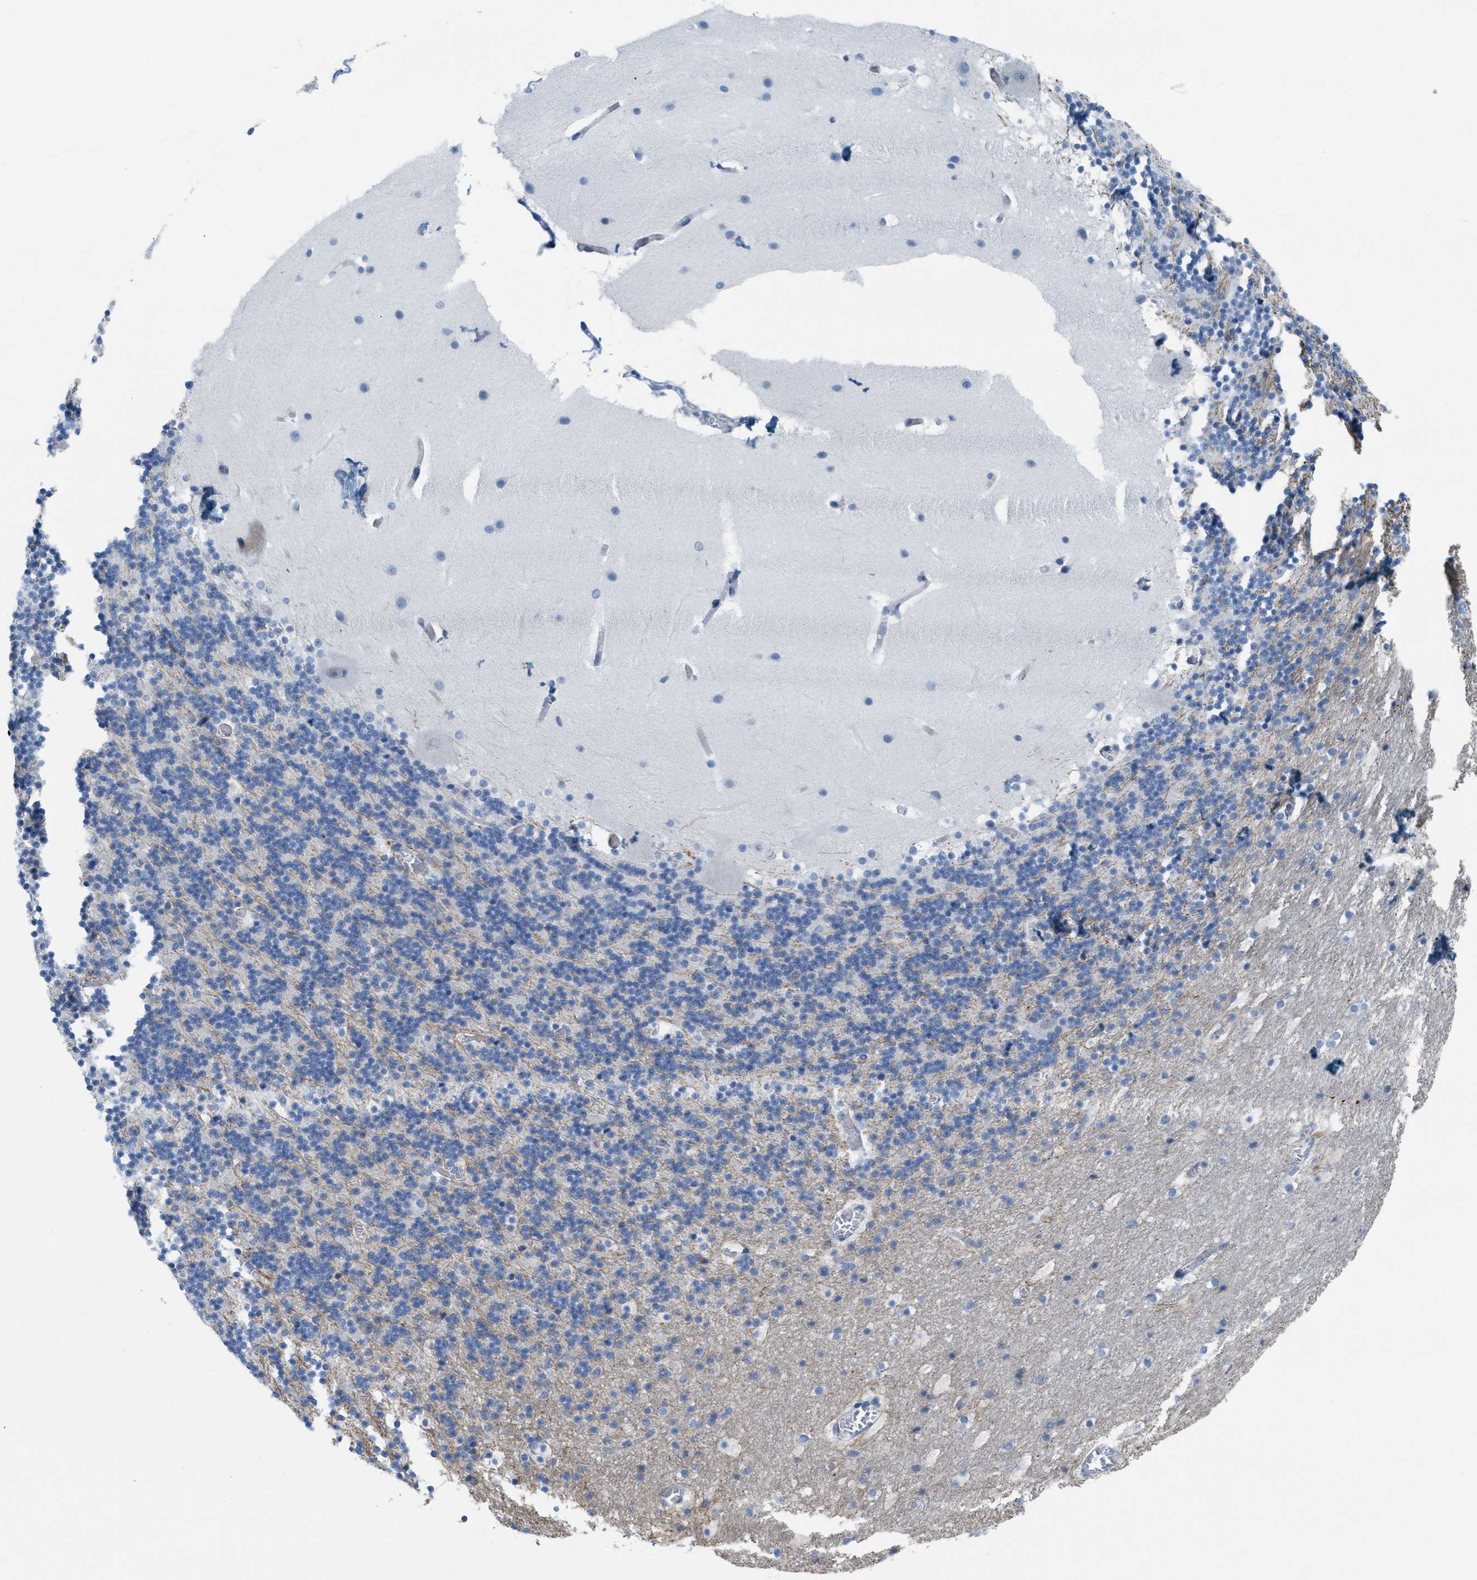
{"staining": {"intensity": "negative", "quantity": "none", "location": "none"}, "tissue": "cerebellum", "cell_type": "Cells in granular layer", "image_type": "normal", "snomed": [{"axis": "morphology", "description": "Normal tissue, NOS"}, {"axis": "topography", "description": "Cerebellum"}], "caption": "Immunohistochemical staining of unremarkable cerebellum reveals no significant positivity in cells in granular layer. (DAB immunohistochemistry (IHC) visualized using brightfield microscopy, high magnification).", "gene": "SLC12A1", "patient": {"sex": "male", "age": 45}}